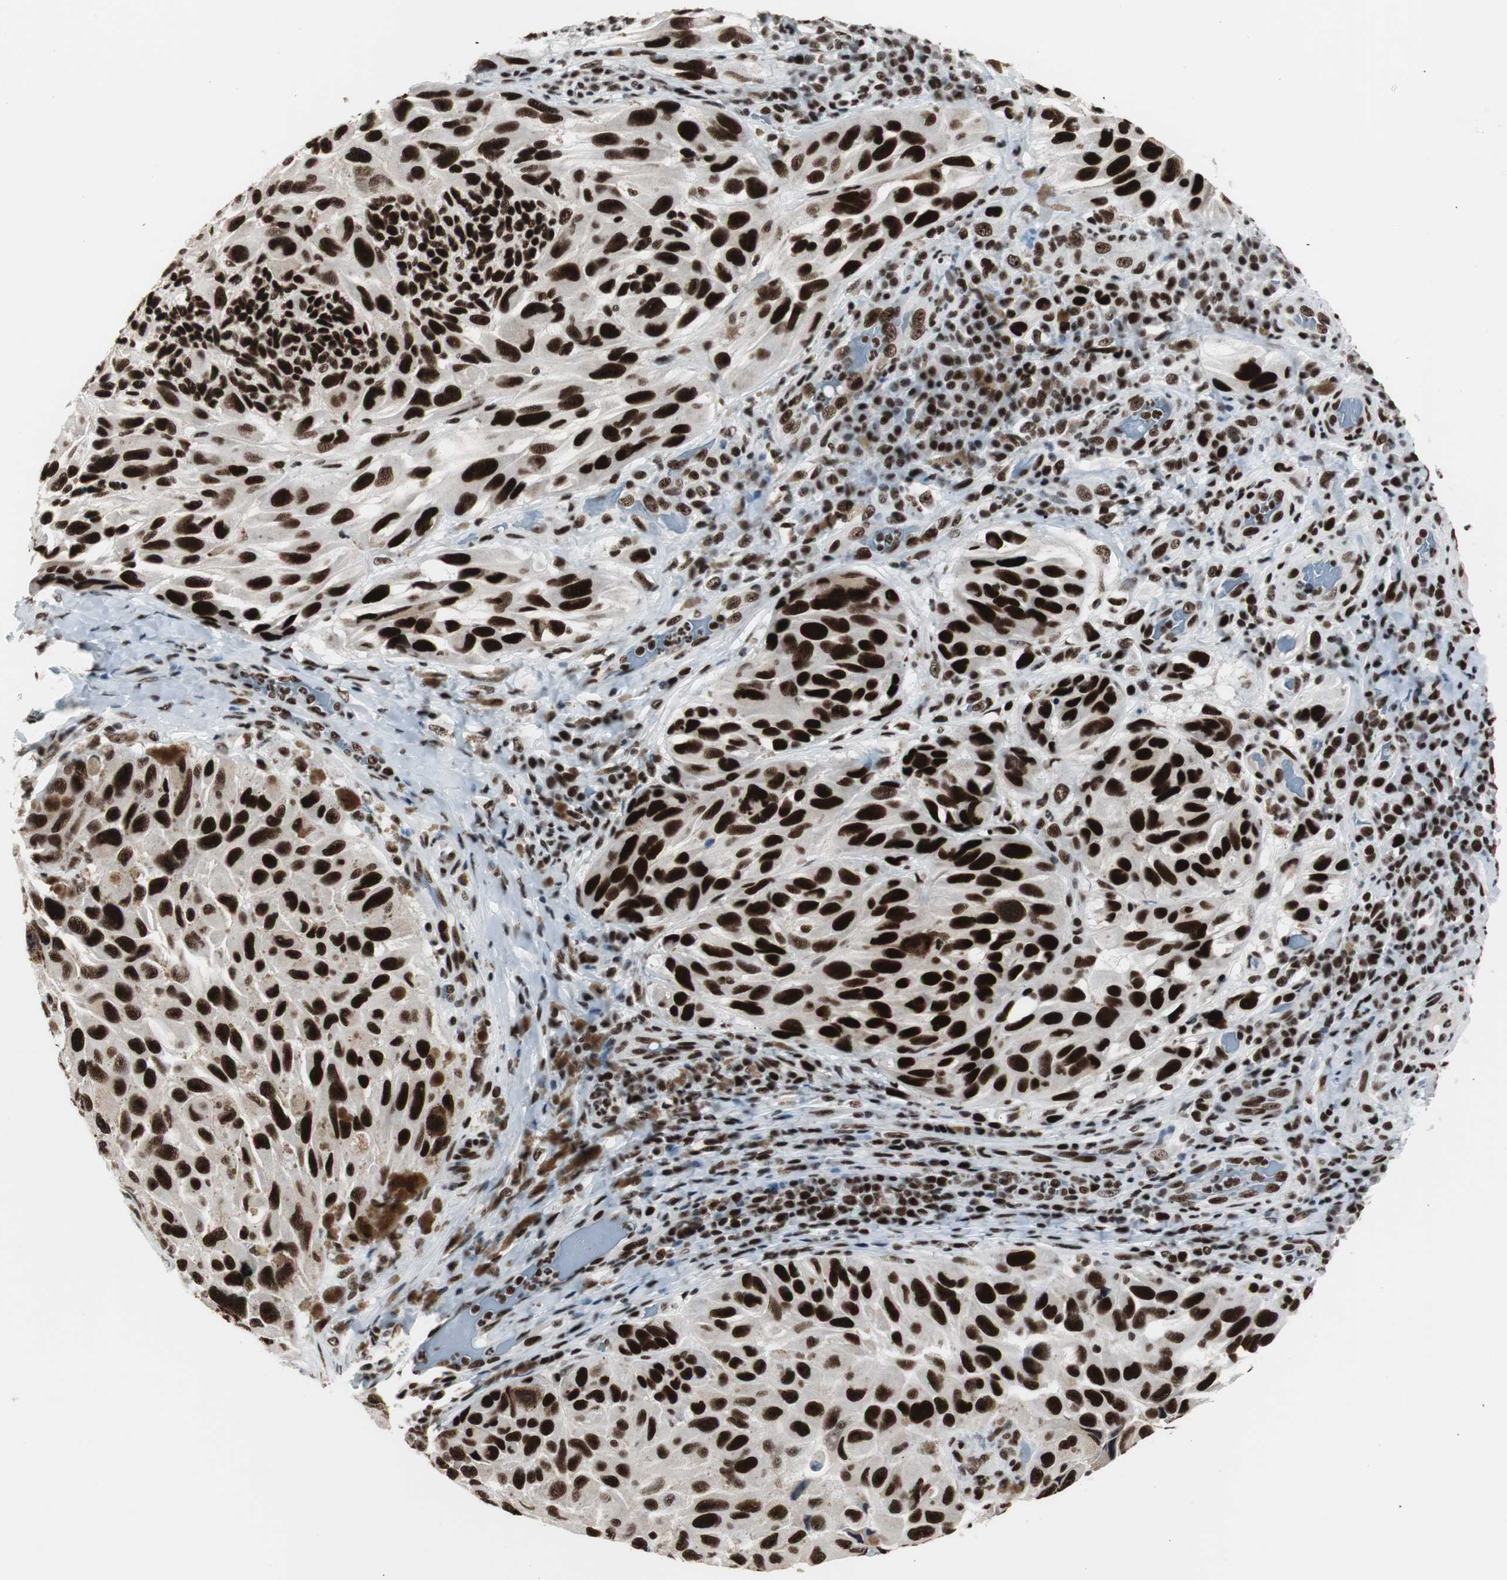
{"staining": {"intensity": "strong", "quantity": ">75%", "location": "nuclear"}, "tissue": "melanoma", "cell_type": "Tumor cells", "image_type": "cancer", "snomed": [{"axis": "morphology", "description": "Malignant melanoma, NOS"}, {"axis": "topography", "description": "Skin"}], "caption": "There is high levels of strong nuclear staining in tumor cells of malignant melanoma, as demonstrated by immunohistochemical staining (brown color).", "gene": "XRCC1", "patient": {"sex": "female", "age": 73}}